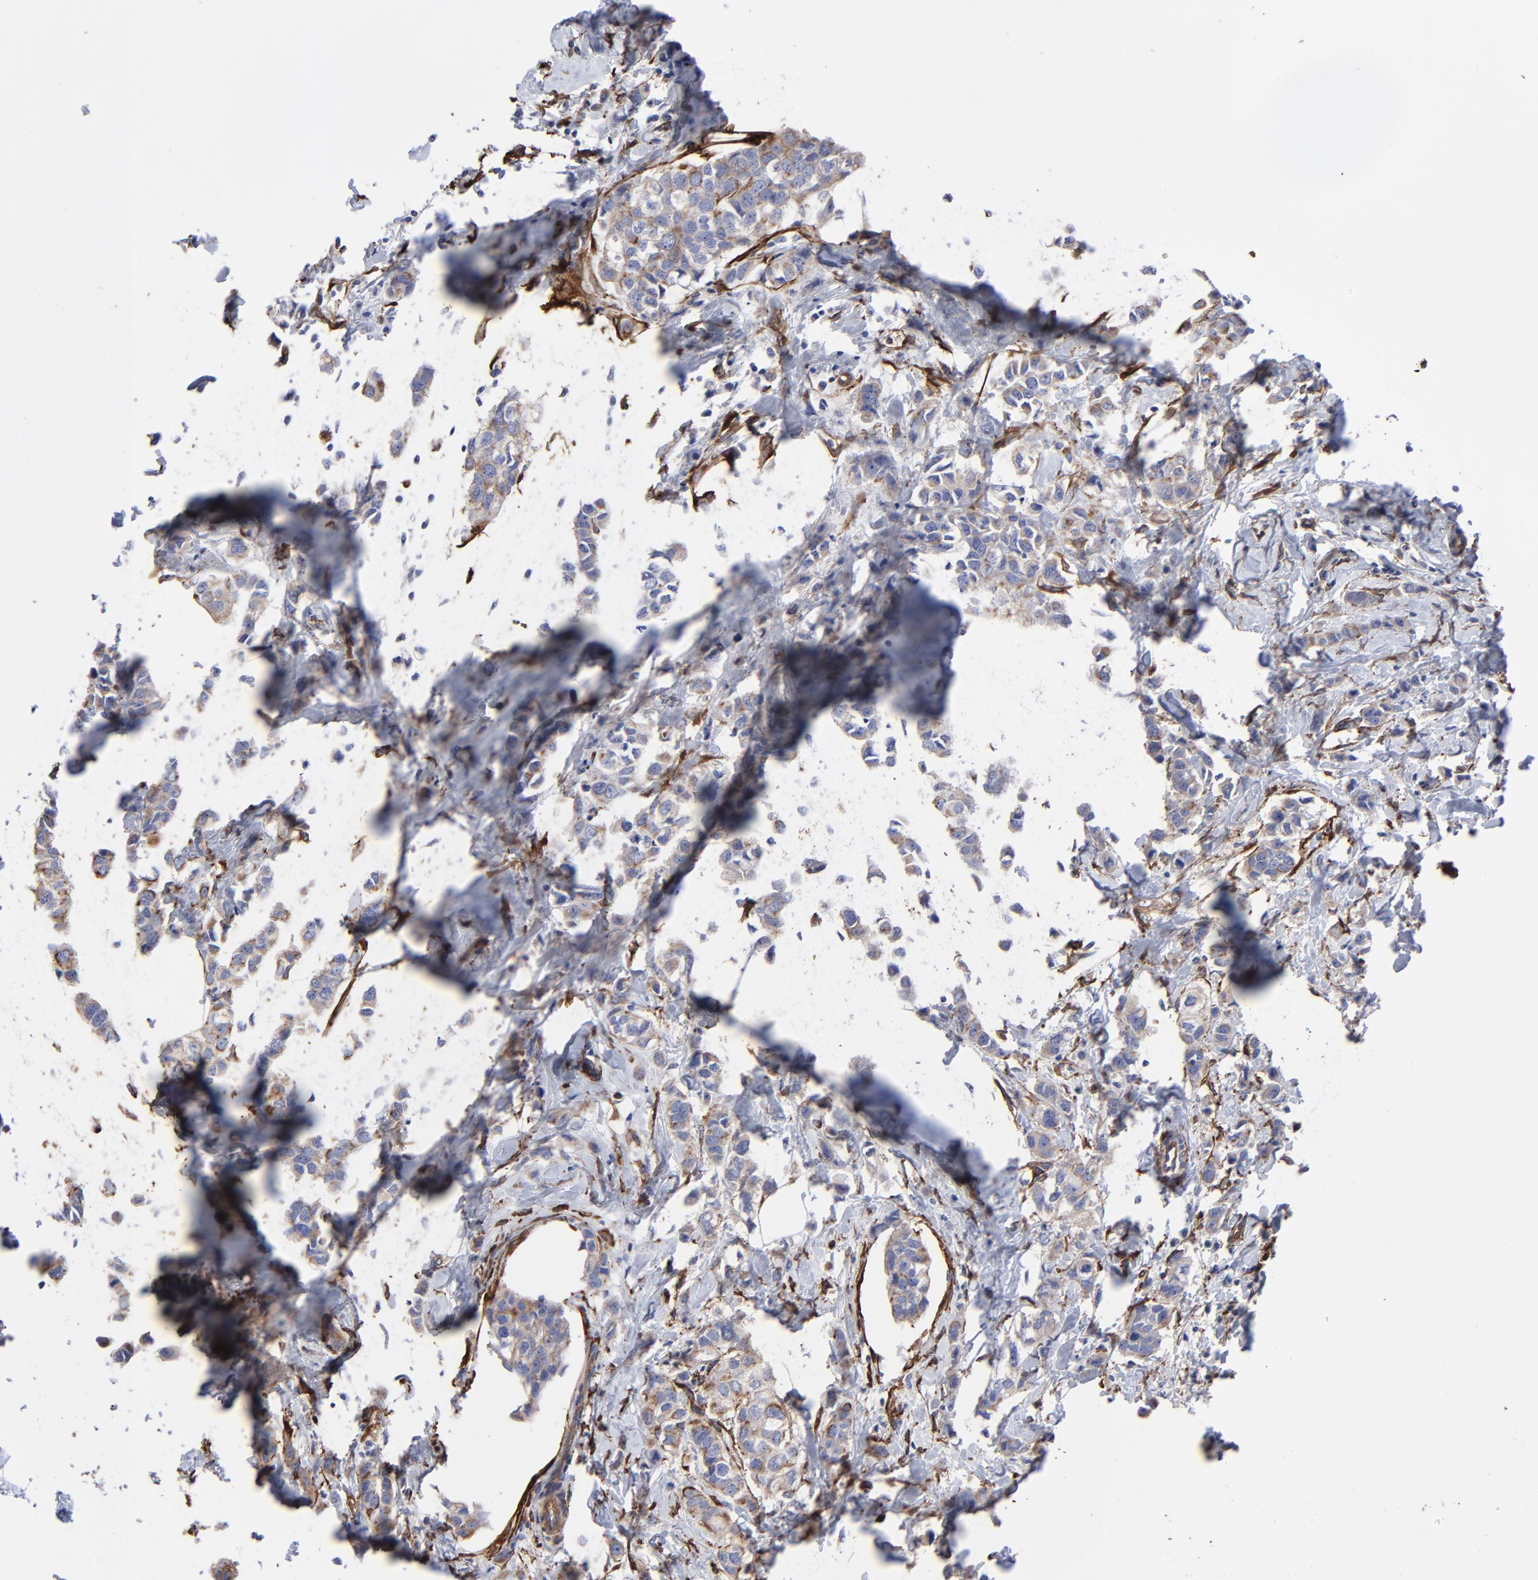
{"staining": {"intensity": "weak", "quantity": "25%-75%", "location": "cytoplasmic/membranous"}, "tissue": "breast cancer", "cell_type": "Tumor cells", "image_type": "cancer", "snomed": [{"axis": "morphology", "description": "Normal tissue, NOS"}, {"axis": "morphology", "description": "Duct carcinoma"}, {"axis": "topography", "description": "Breast"}], "caption": "Breast cancer stained for a protein (brown) exhibits weak cytoplasmic/membranous positive expression in about 25%-75% of tumor cells.", "gene": "CILP", "patient": {"sex": "female", "age": 50}}